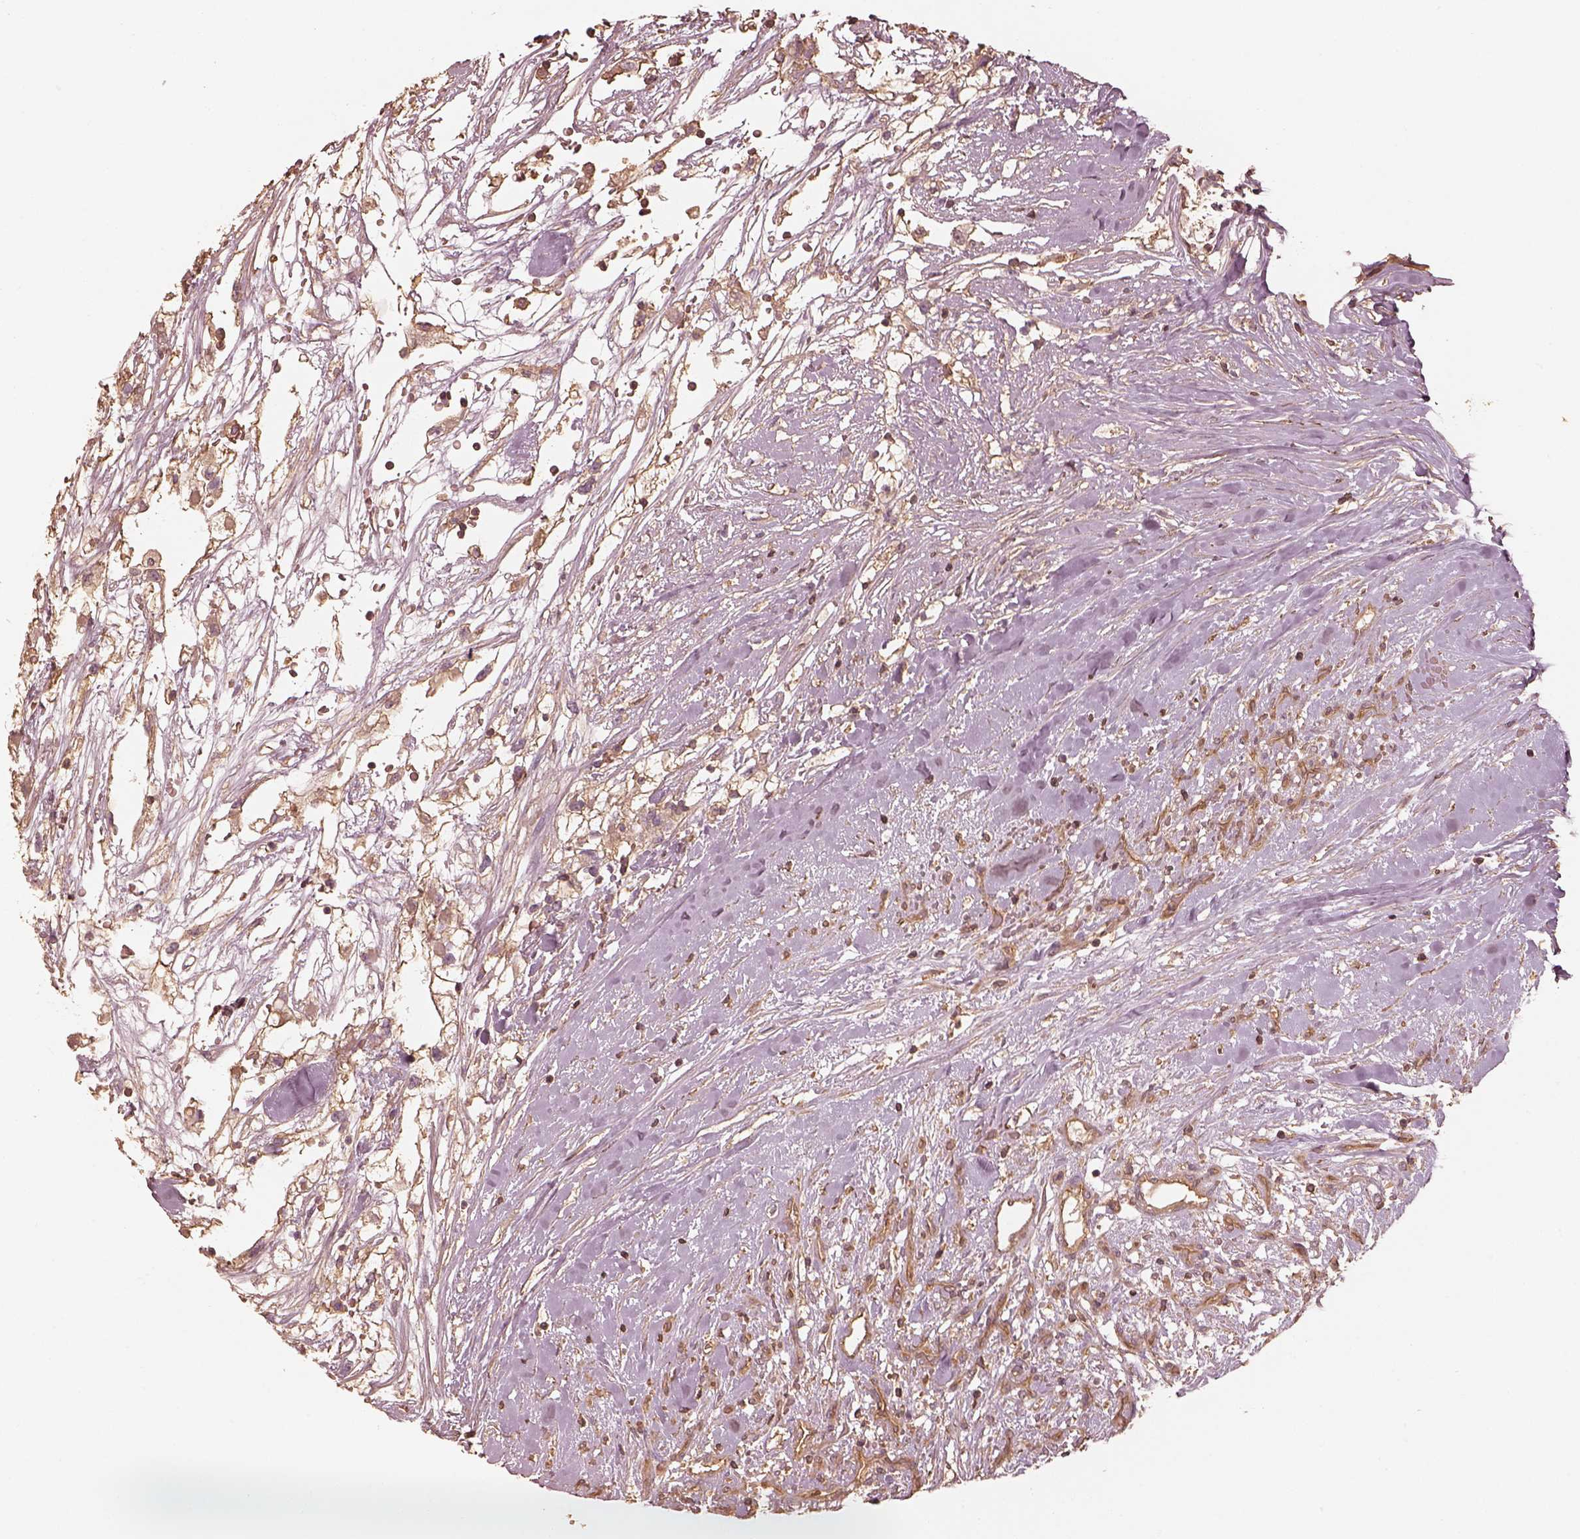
{"staining": {"intensity": "moderate", "quantity": "25%-75%", "location": "cytoplasmic/membranous"}, "tissue": "renal cancer", "cell_type": "Tumor cells", "image_type": "cancer", "snomed": [{"axis": "morphology", "description": "Adenocarcinoma, NOS"}, {"axis": "topography", "description": "Kidney"}], "caption": "Immunohistochemistry image of renal adenocarcinoma stained for a protein (brown), which demonstrates medium levels of moderate cytoplasmic/membranous expression in about 25%-75% of tumor cells.", "gene": "WDR7", "patient": {"sex": "male", "age": 59}}